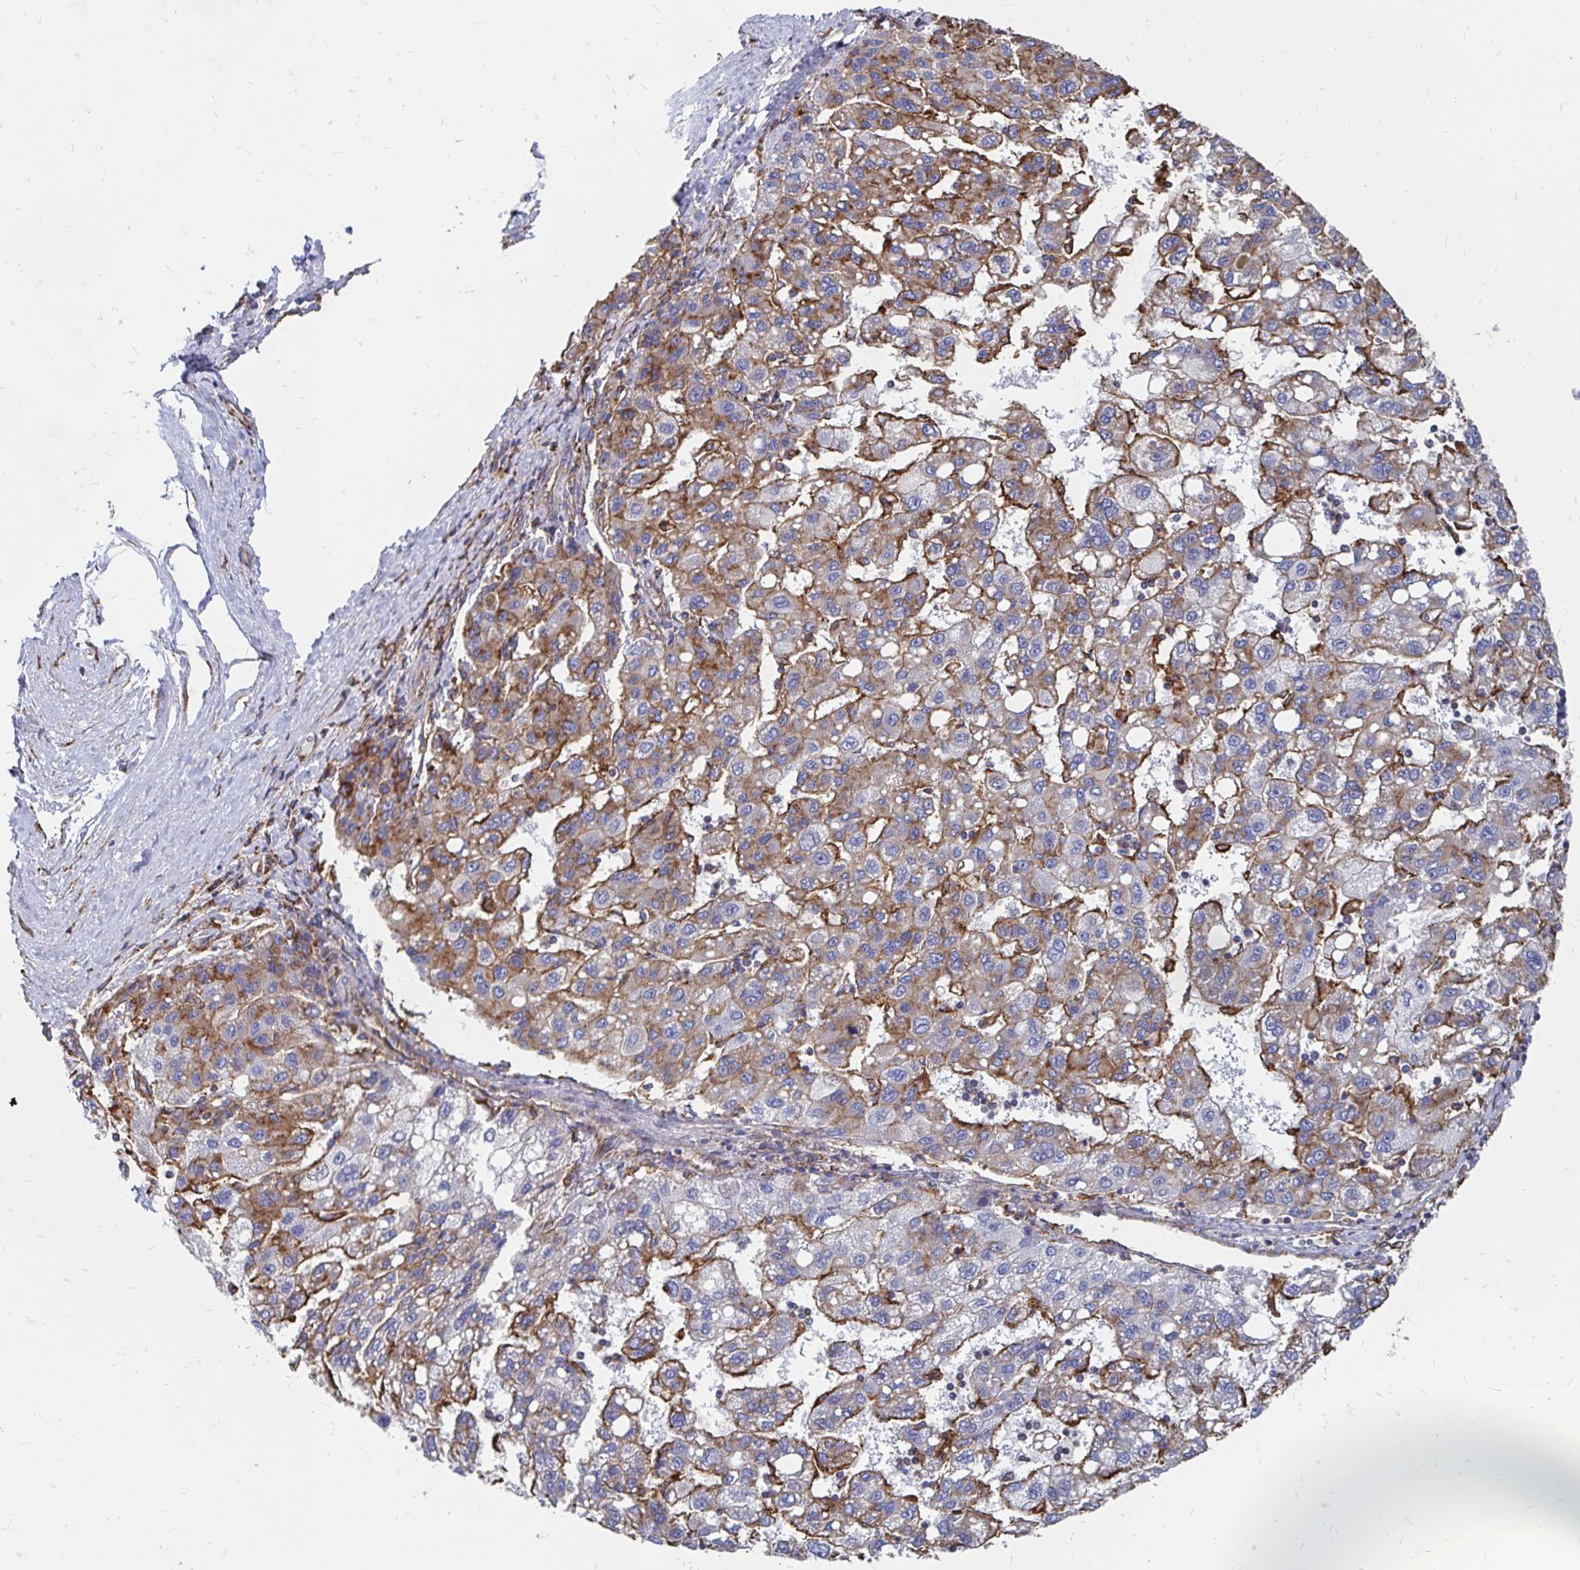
{"staining": {"intensity": "moderate", "quantity": "25%-75%", "location": "cytoplasmic/membranous"}, "tissue": "liver cancer", "cell_type": "Tumor cells", "image_type": "cancer", "snomed": [{"axis": "morphology", "description": "Carcinoma, Hepatocellular, NOS"}, {"axis": "topography", "description": "Liver"}], "caption": "Liver cancer (hepatocellular carcinoma) tissue displays moderate cytoplasmic/membranous expression in about 25%-75% of tumor cells, visualized by immunohistochemistry.", "gene": "CLTC", "patient": {"sex": "female", "age": 82}}